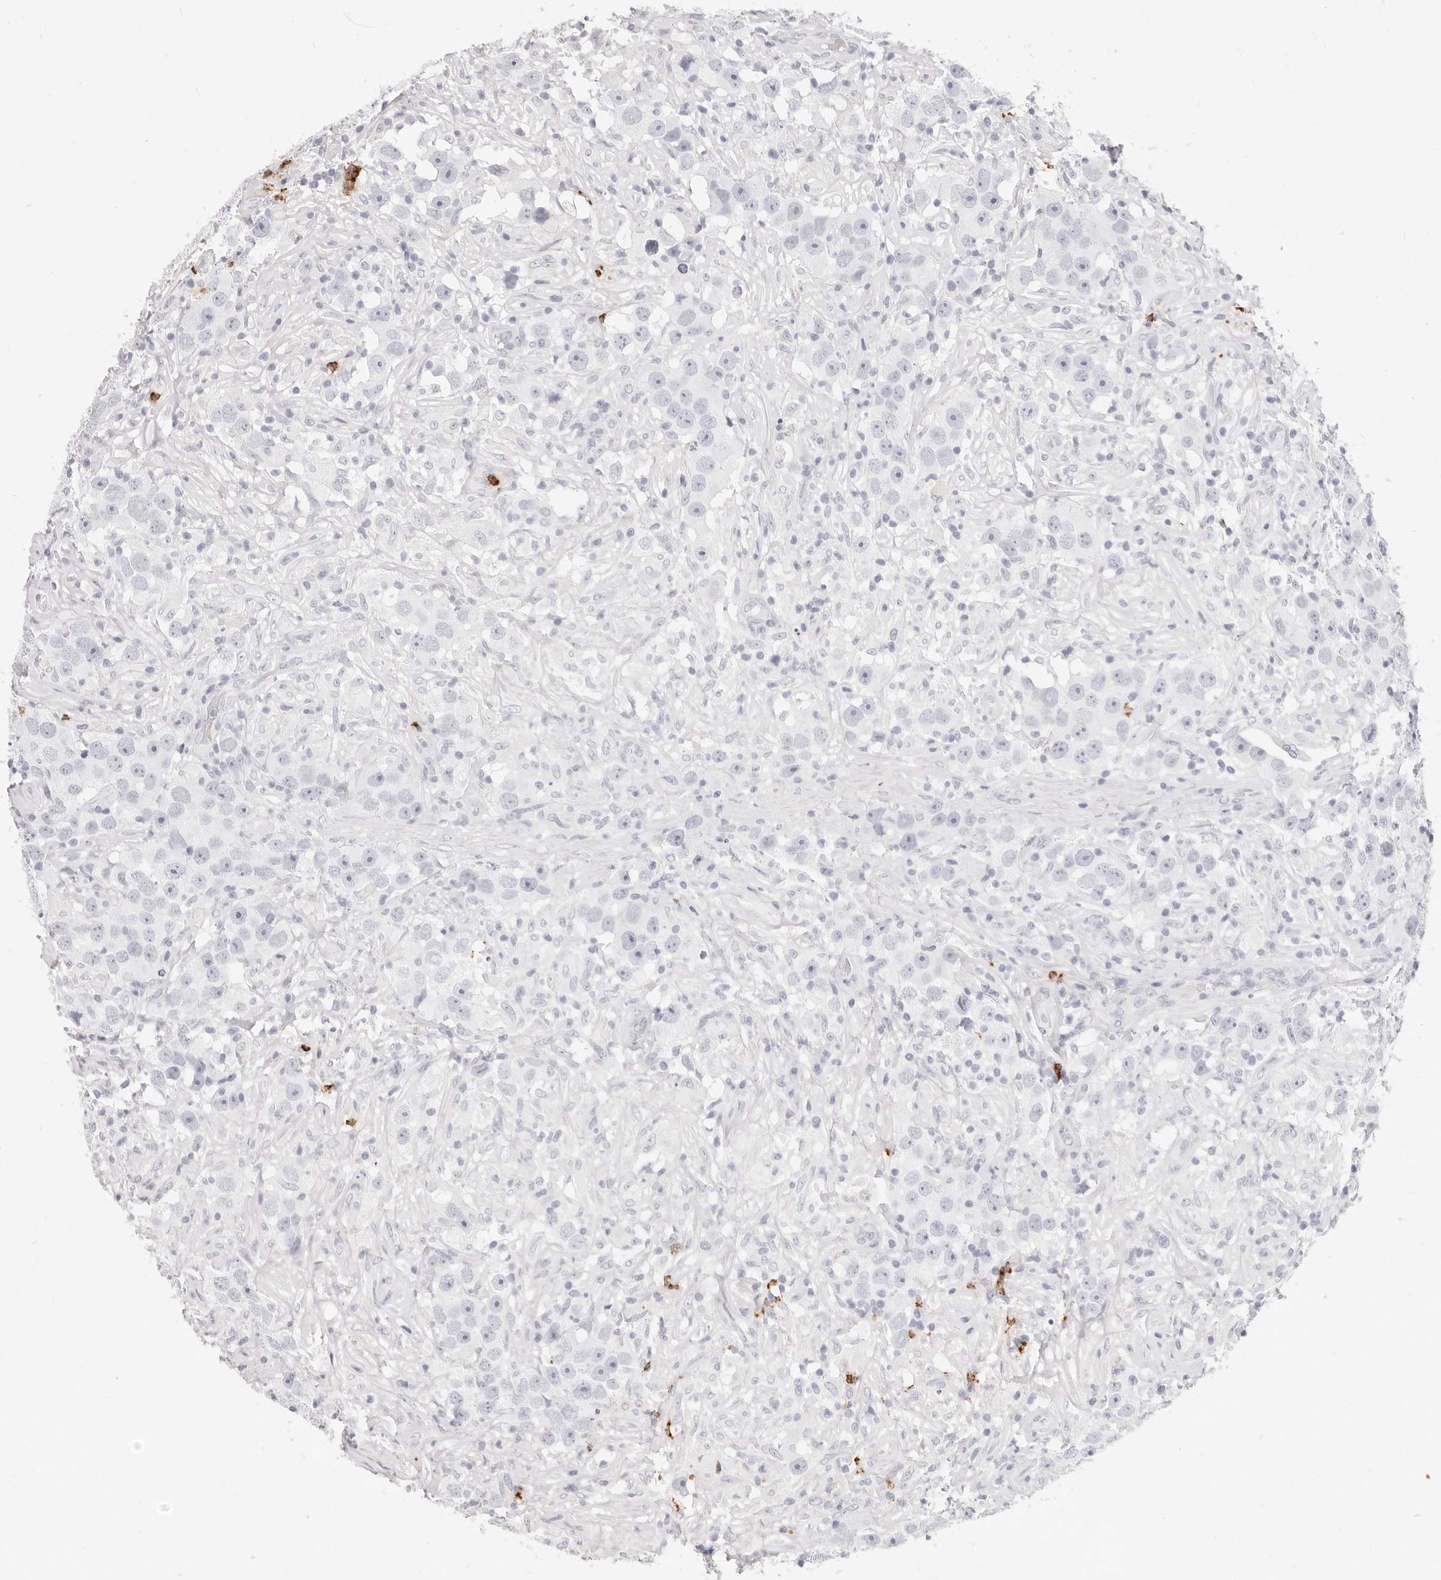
{"staining": {"intensity": "negative", "quantity": "none", "location": "none"}, "tissue": "testis cancer", "cell_type": "Tumor cells", "image_type": "cancer", "snomed": [{"axis": "morphology", "description": "Seminoma, NOS"}, {"axis": "topography", "description": "Testis"}], "caption": "This is an immunohistochemistry histopathology image of seminoma (testis). There is no staining in tumor cells.", "gene": "CAMP", "patient": {"sex": "male", "age": 49}}